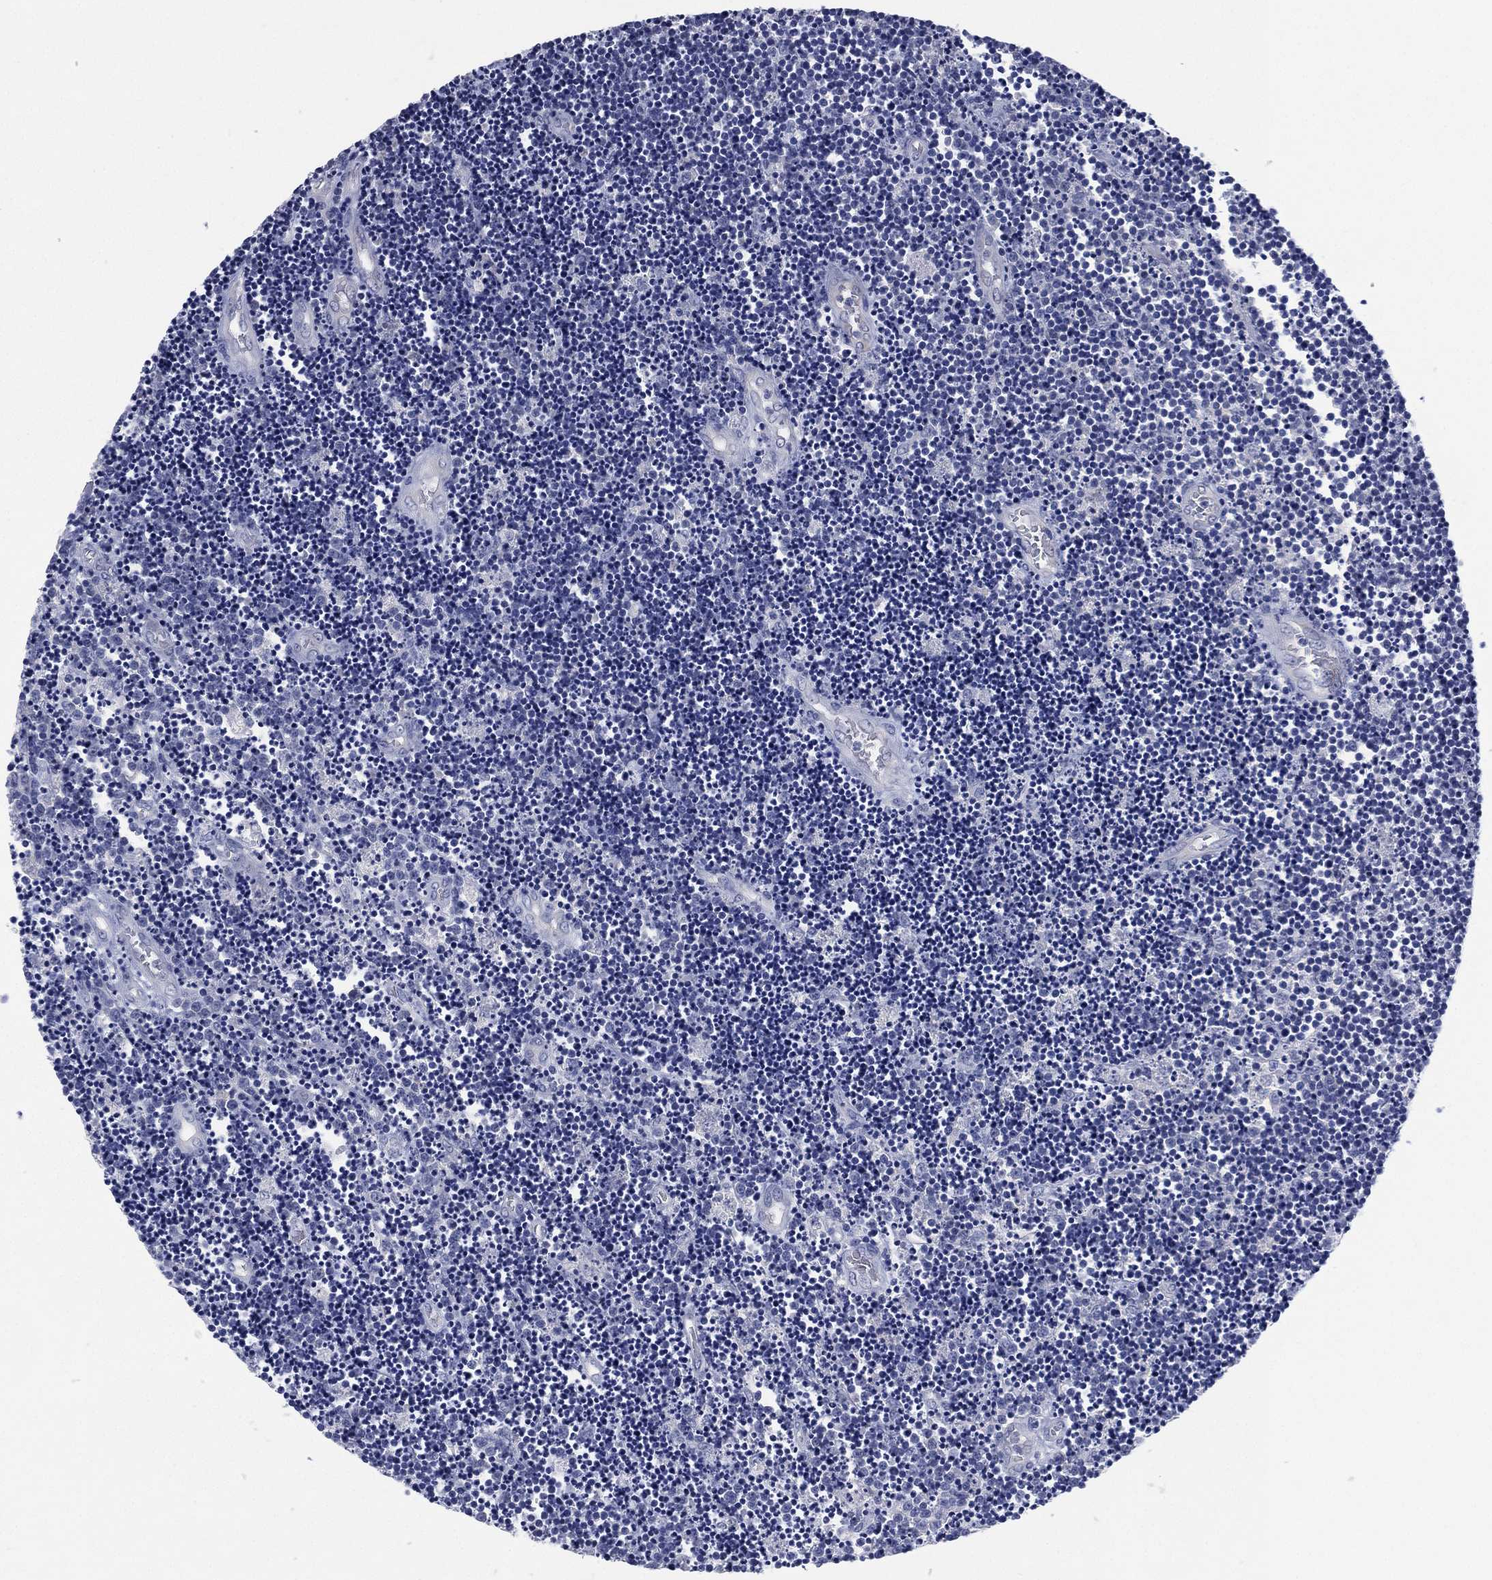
{"staining": {"intensity": "negative", "quantity": "none", "location": "none"}, "tissue": "lymphoma", "cell_type": "Tumor cells", "image_type": "cancer", "snomed": [{"axis": "morphology", "description": "Malignant lymphoma, non-Hodgkin's type, Low grade"}, {"axis": "topography", "description": "Brain"}], "caption": "Immunohistochemical staining of lymphoma reveals no significant positivity in tumor cells.", "gene": "KRT35", "patient": {"sex": "female", "age": 66}}